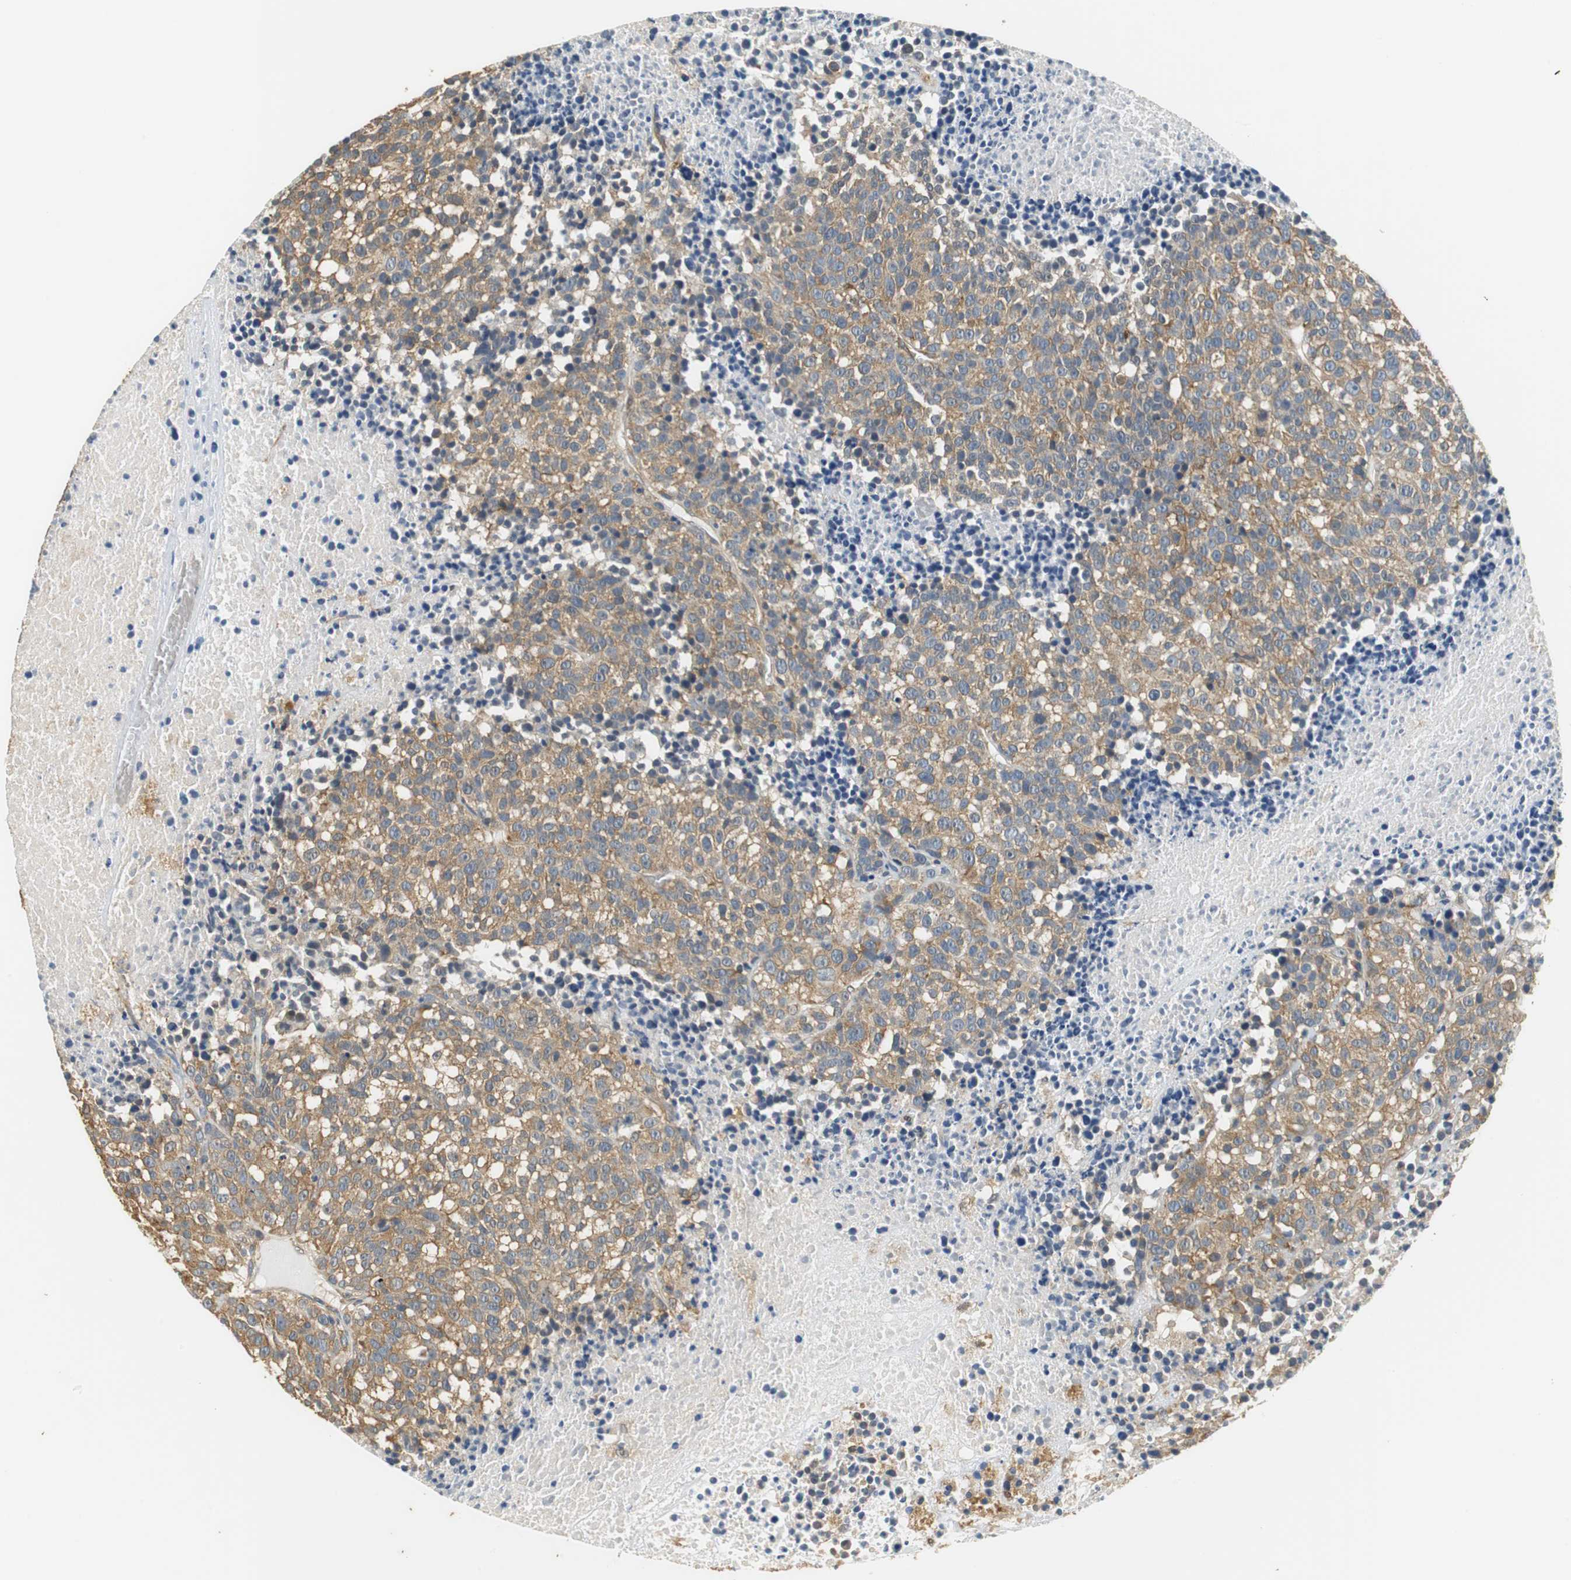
{"staining": {"intensity": "moderate", "quantity": ">75%", "location": "cytoplasmic/membranous"}, "tissue": "melanoma", "cell_type": "Tumor cells", "image_type": "cancer", "snomed": [{"axis": "morphology", "description": "Malignant melanoma, Metastatic site"}, {"axis": "topography", "description": "Cerebral cortex"}], "caption": "Melanoma tissue displays moderate cytoplasmic/membranous positivity in about >75% of tumor cells", "gene": "UBQLN2", "patient": {"sex": "female", "age": 52}}